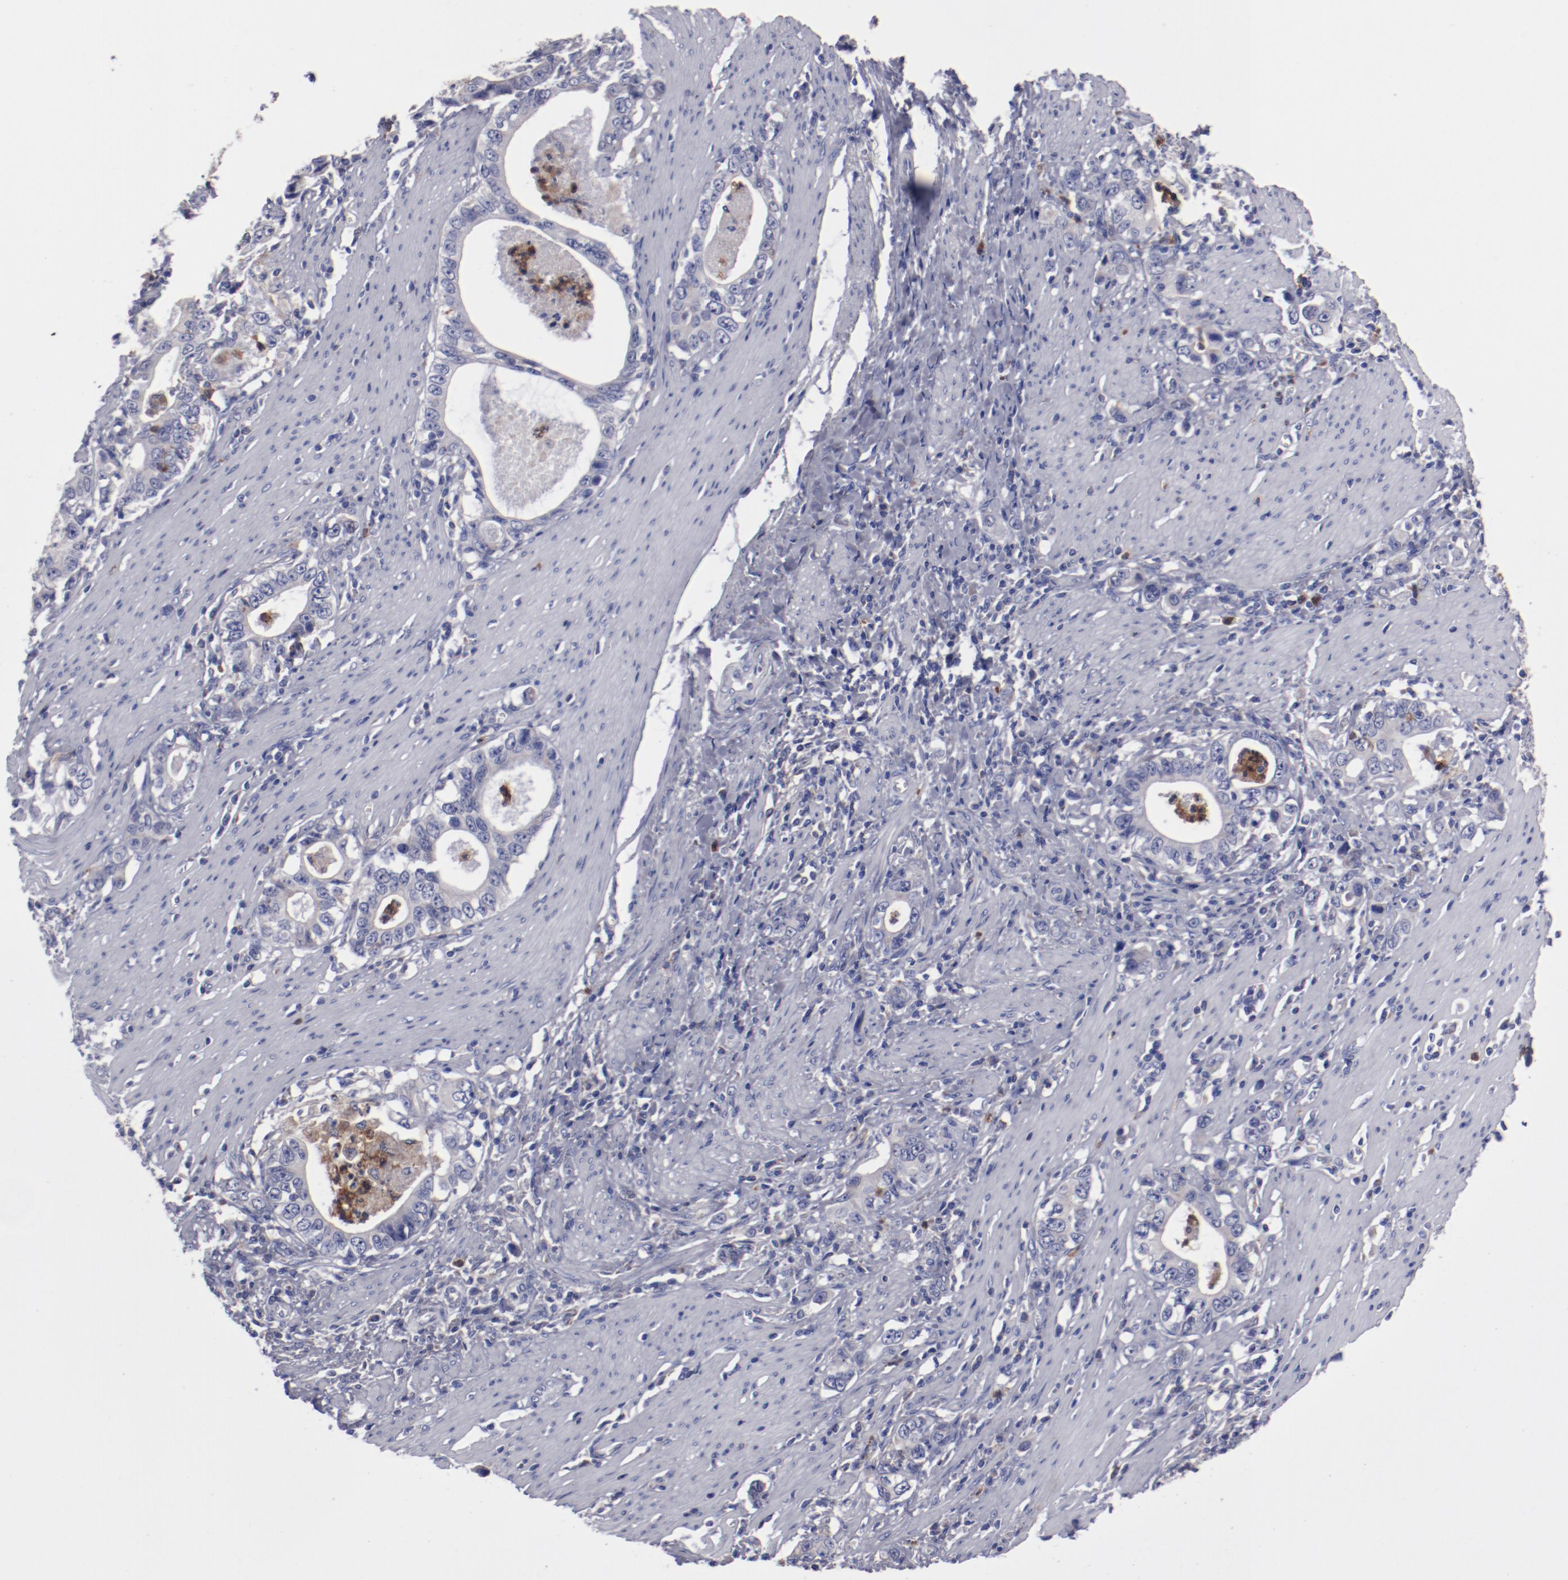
{"staining": {"intensity": "weak", "quantity": ">75%", "location": "cytoplasmic/membranous"}, "tissue": "stomach cancer", "cell_type": "Tumor cells", "image_type": "cancer", "snomed": [{"axis": "morphology", "description": "Adenocarcinoma, NOS"}, {"axis": "topography", "description": "Stomach, lower"}], "caption": "Immunohistochemistry (IHC) photomicrograph of neoplastic tissue: human adenocarcinoma (stomach) stained using IHC displays low levels of weak protein expression localized specifically in the cytoplasmic/membranous of tumor cells, appearing as a cytoplasmic/membranous brown color.", "gene": "FGR", "patient": {"sex": "female", "age": 72}}